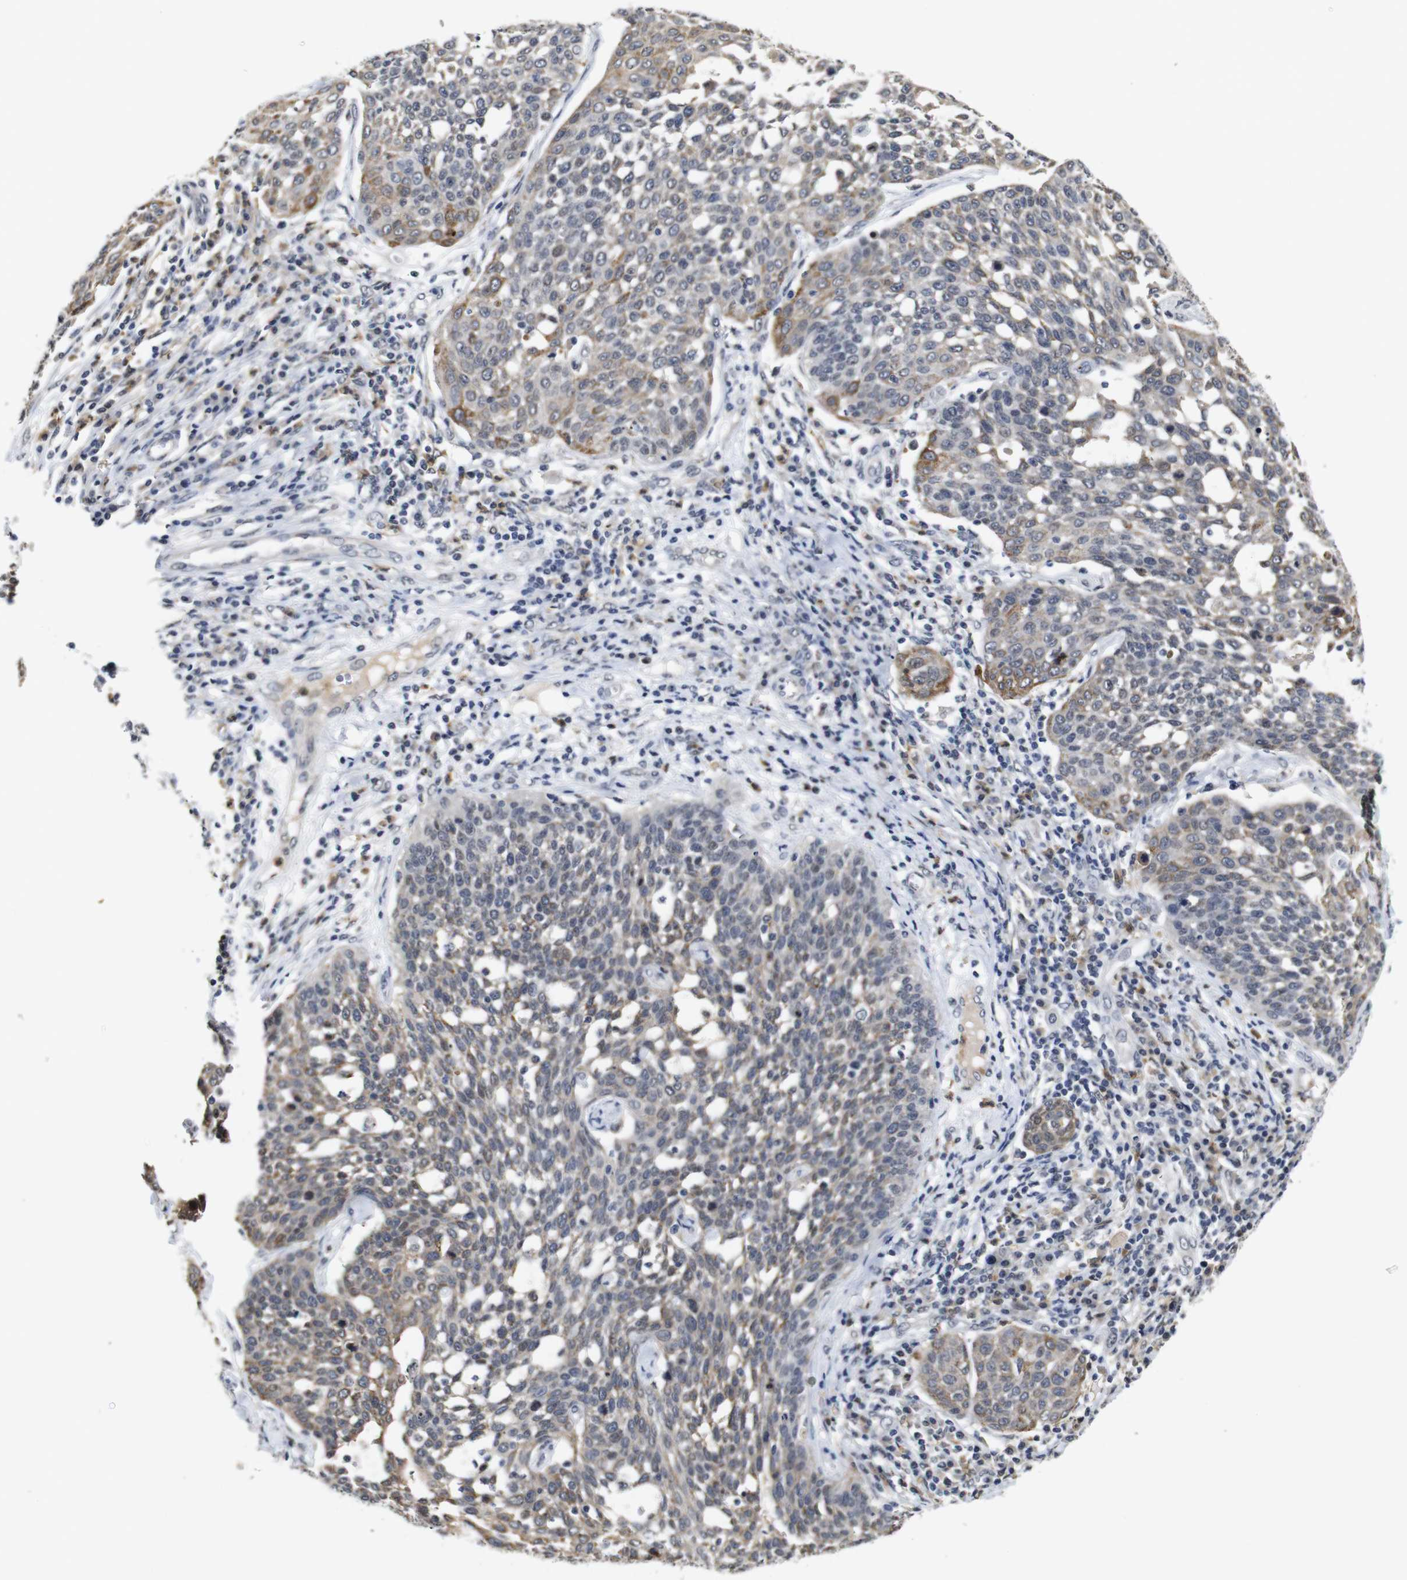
{"staining": {"intensity": "moderate", "quantity": ">75%", "location": "cytoplasmic/membranous"}, "tissue": "cervical cancer", "cell_type": "Tumor cells", "image_type": "cancer", "snomed": [{"axis": "morphology", "description": "Squamous cell carcinoma, NOS"}, {"axis": "topography", "description": "Cervix"}], "caption": "Immunohistochemistry (IHC) image of neoplastic tissue: human cervical cancer stained using immunohistochemistry (IHC) demonstrates medium levels of moderate protein expression localized specifically in the cytoplasmic/membranous of tumor cells, appearing as a cytoplasmic/membranous brown color.", "gene": "NTRK3", "patient": {"sex": "female", "age": 34}}